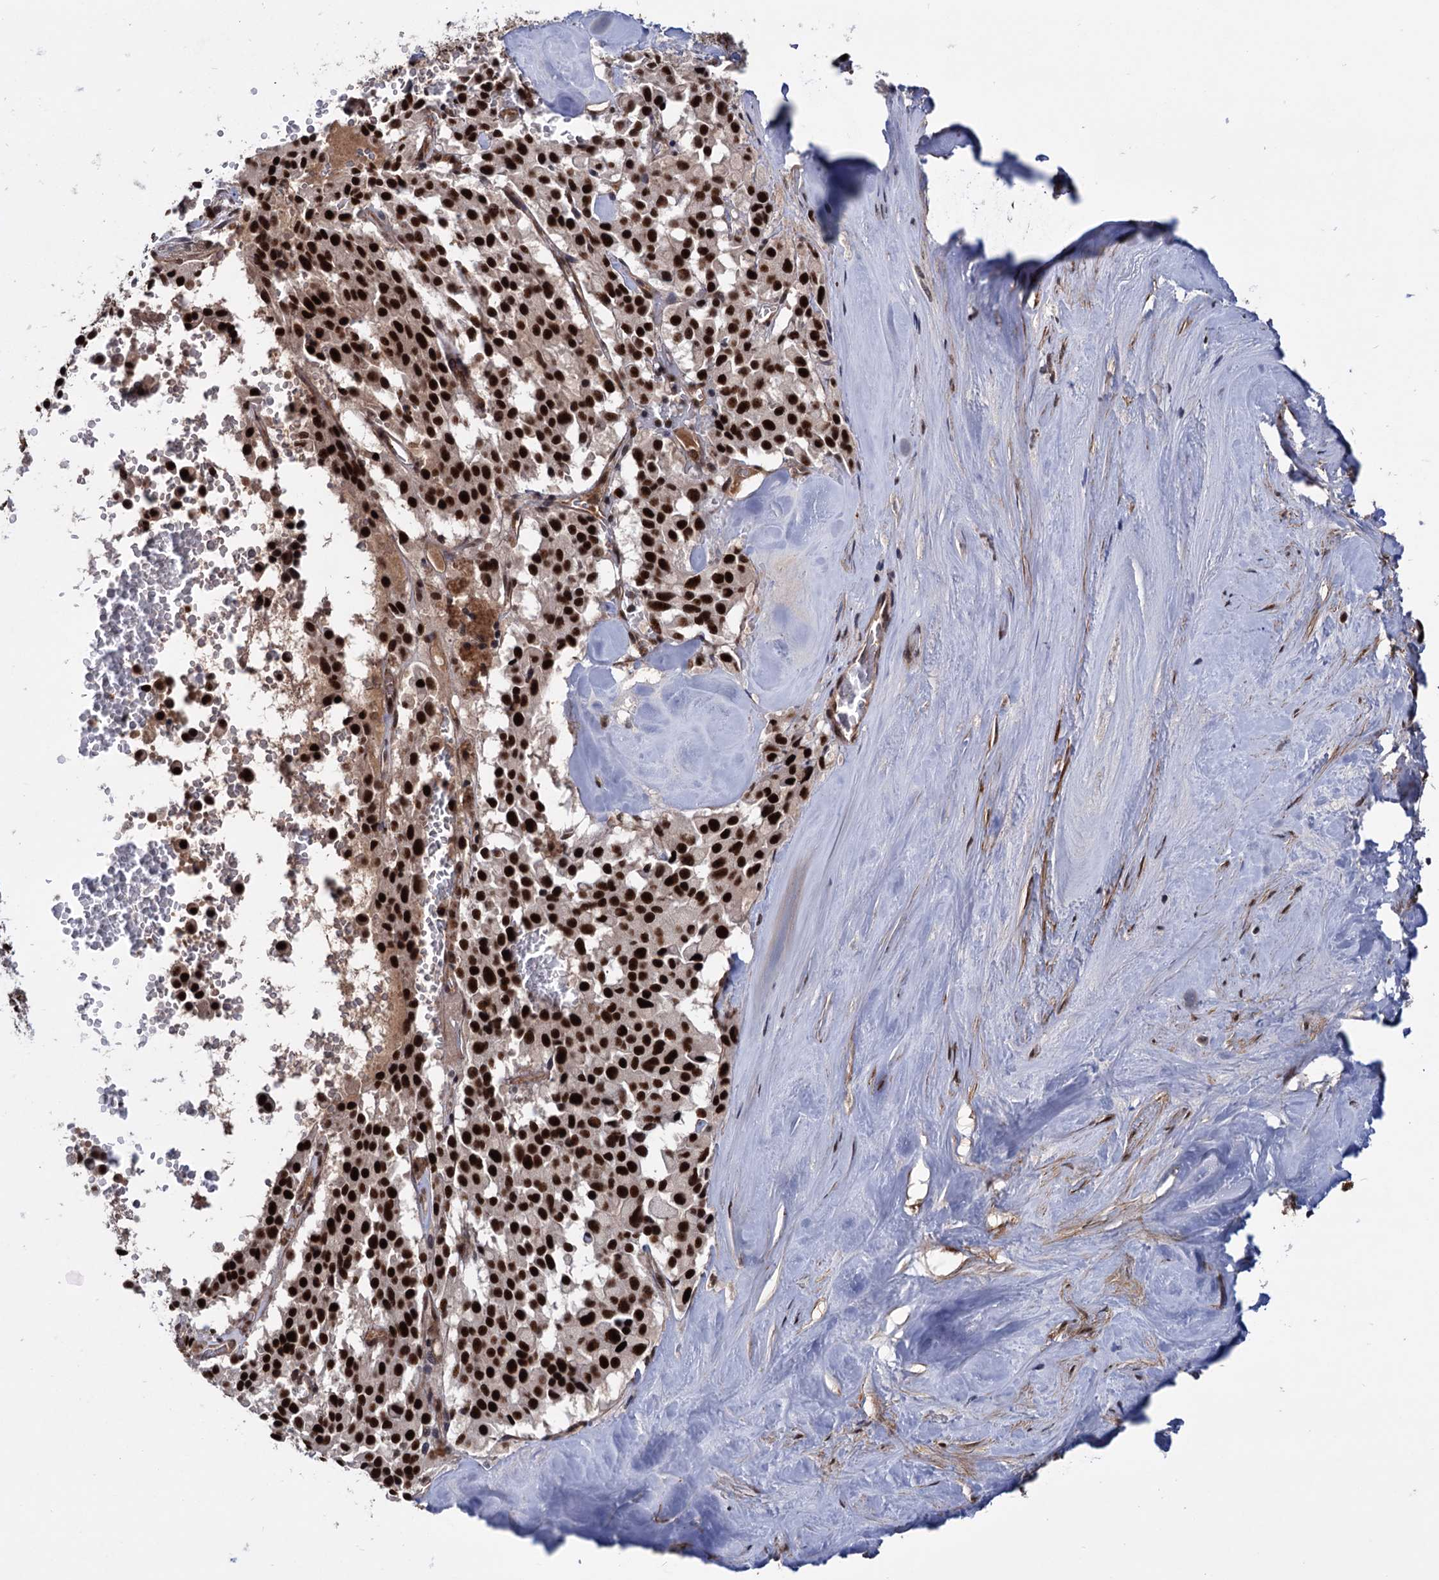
{"staining": {"intensity": "strong", "quantity": ">75%", "location": "nuclear"}, "tissue": "pancreatic cancer", "cell_type": "Tumor cells", "image_type": "cancer", "snomed": [{"axis": "morphology", "description": "Adenocarcinoma, NOS"}, {"axis": "topography", "description": "Pancreas"}], "caption": "A high-resolution photomicrograph shows immunohistochemistry (IHC) staining of pancreatic adenocarcinoma, which displays strong nuclear expression in about >75% of tumor cells.", "gene": "TBC1D12", "patient": {"sex": "male", "age": 65}}